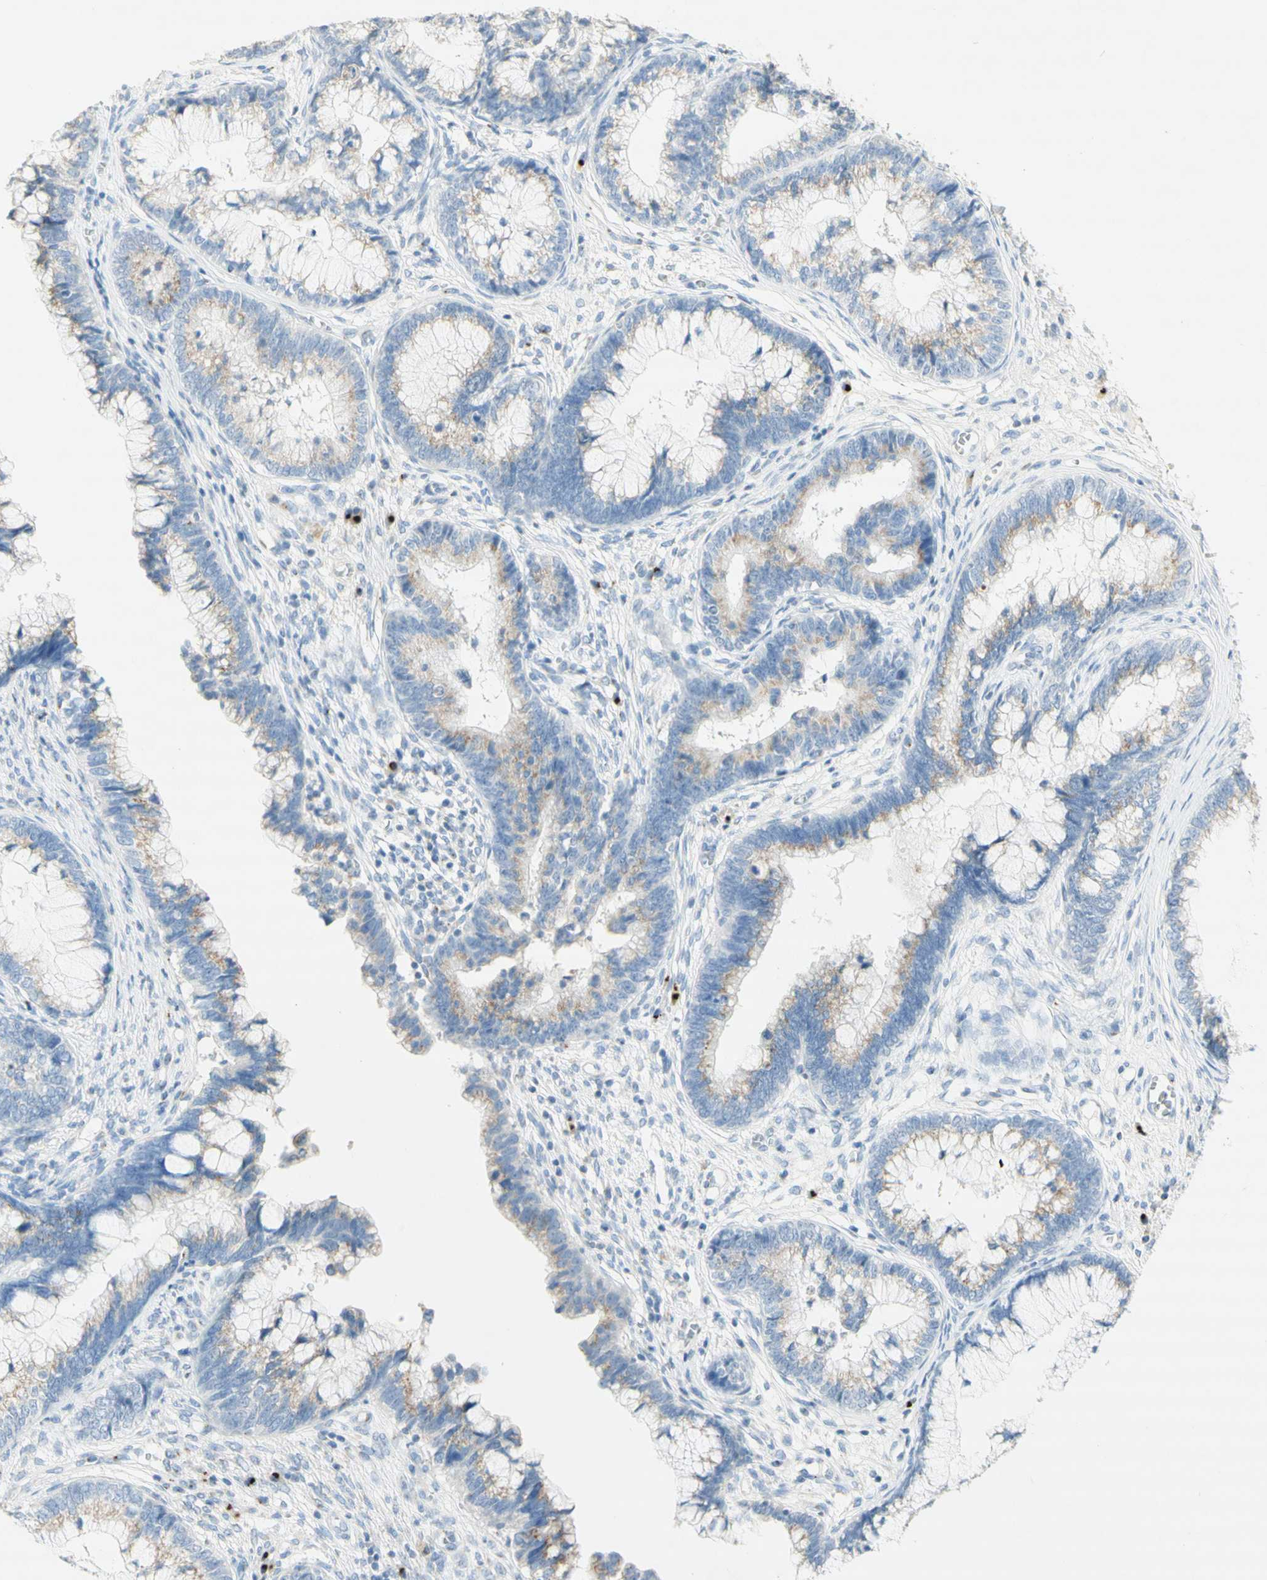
{"staining": {"intensity": "moderate", "quantity": ">75%", "location": "cytoplasmic/membranous"}, "tissue": "cervical cancer", "cell_type": "Tumor cells", "image_type": "cancer", "snomed": [{"axis": "morphology", "description": "Adenocarcinoma, NOS"}, {"axis": "topography", "description": "Cervix"}], "caption": "Cervical cancer stained with immunohistochemistry reveals moderate cytoplasmic/membranous expression in about >75% of tumor cells.", "gene": "MANEA", "patient": {"sex": "female", "age": 44}}